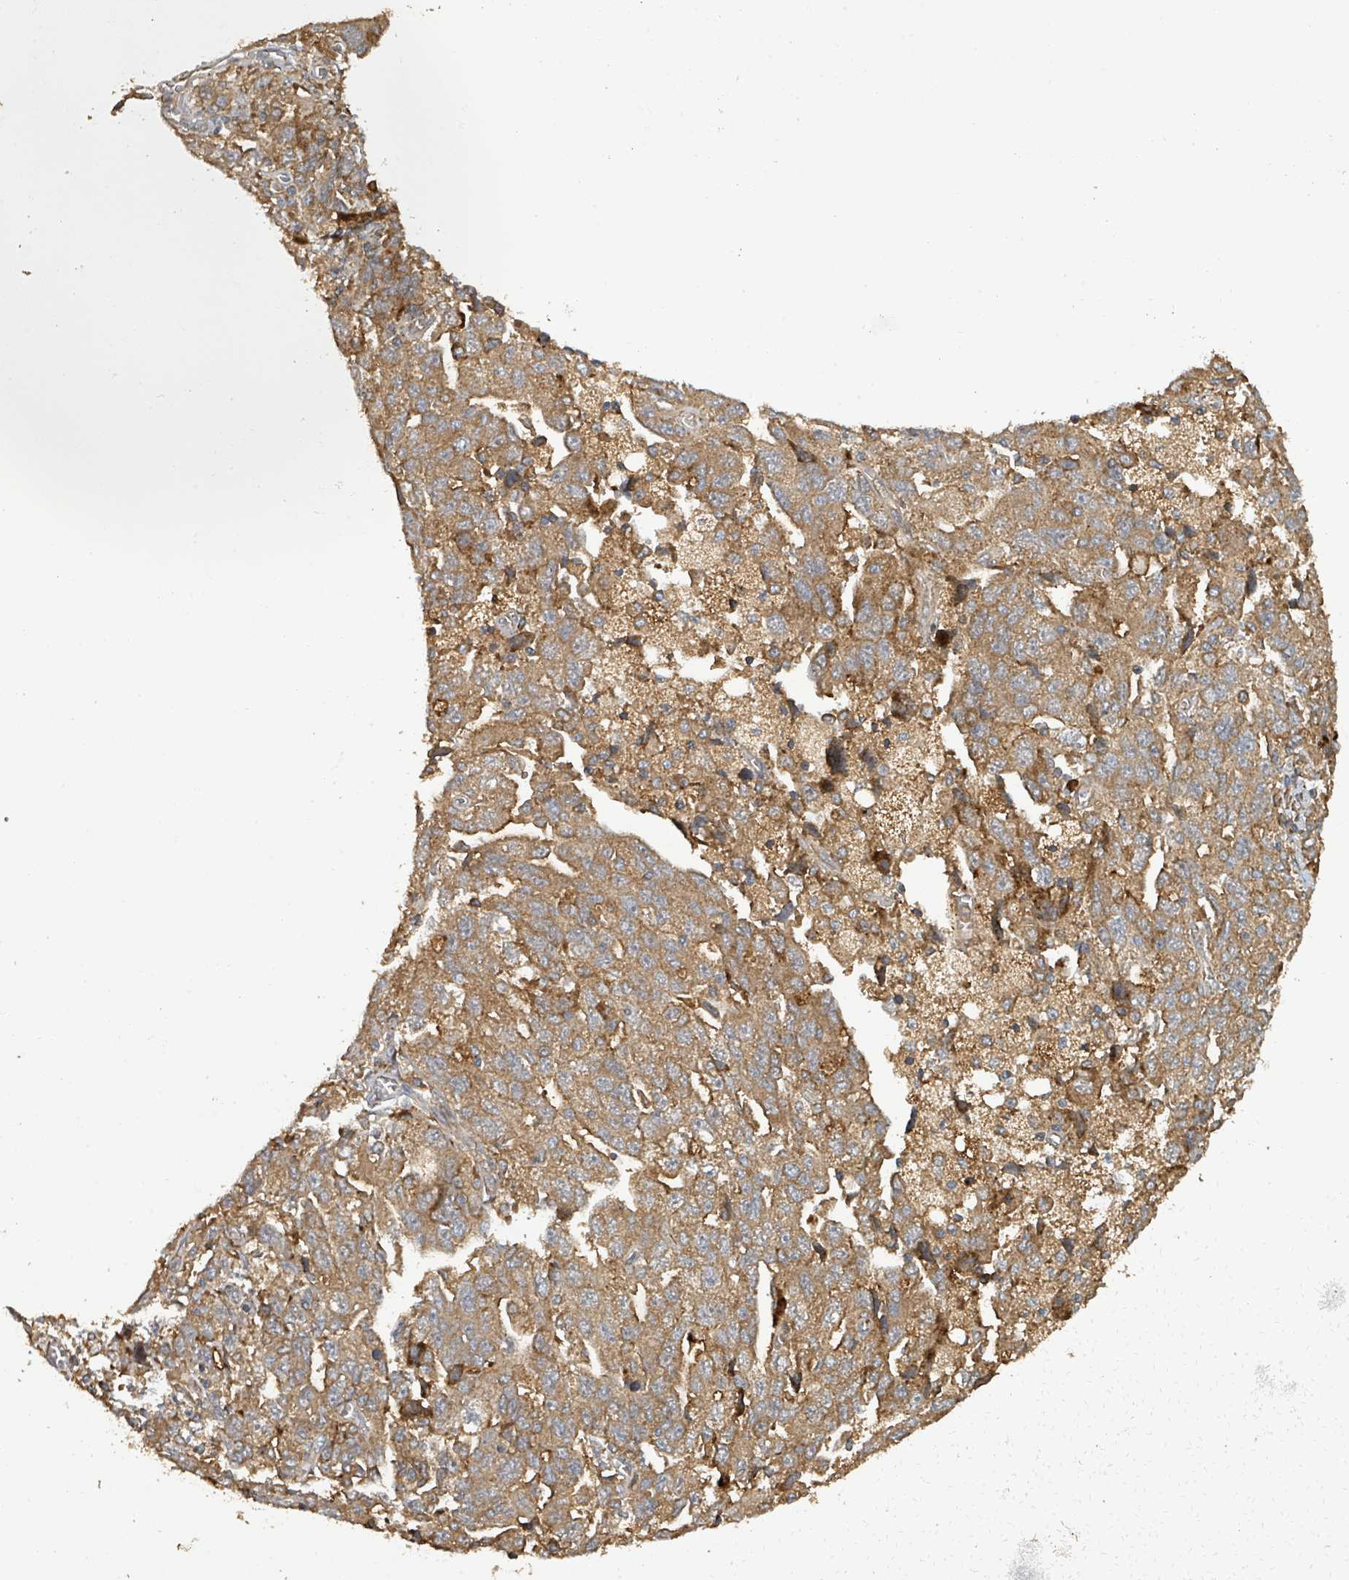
{"staining": {"intensity": "moderate", "quantity": ">75%", "location": "cytoplasmic/membranous"}, "tissue": "ovarian cancer", "cell_type": "Tumor cells", "image_type": "cancer", "snomed": [{"axis": "morphology", "description": "Carcinoma, NOS"}, {"axis": "morphology", "description": "Cystadenocarcinoma, serous, NOS"}, {"axis": "topography", "description": "Ovary"}], "caption": "Human ovarian cancer (carcinoma) stained with a brown dye reveals moderate cytoplasmic/membranous positive positivity in about >75% of tumor cells.", "gene": "STARD4", "patient": {"sex": "female", "age": 69}}